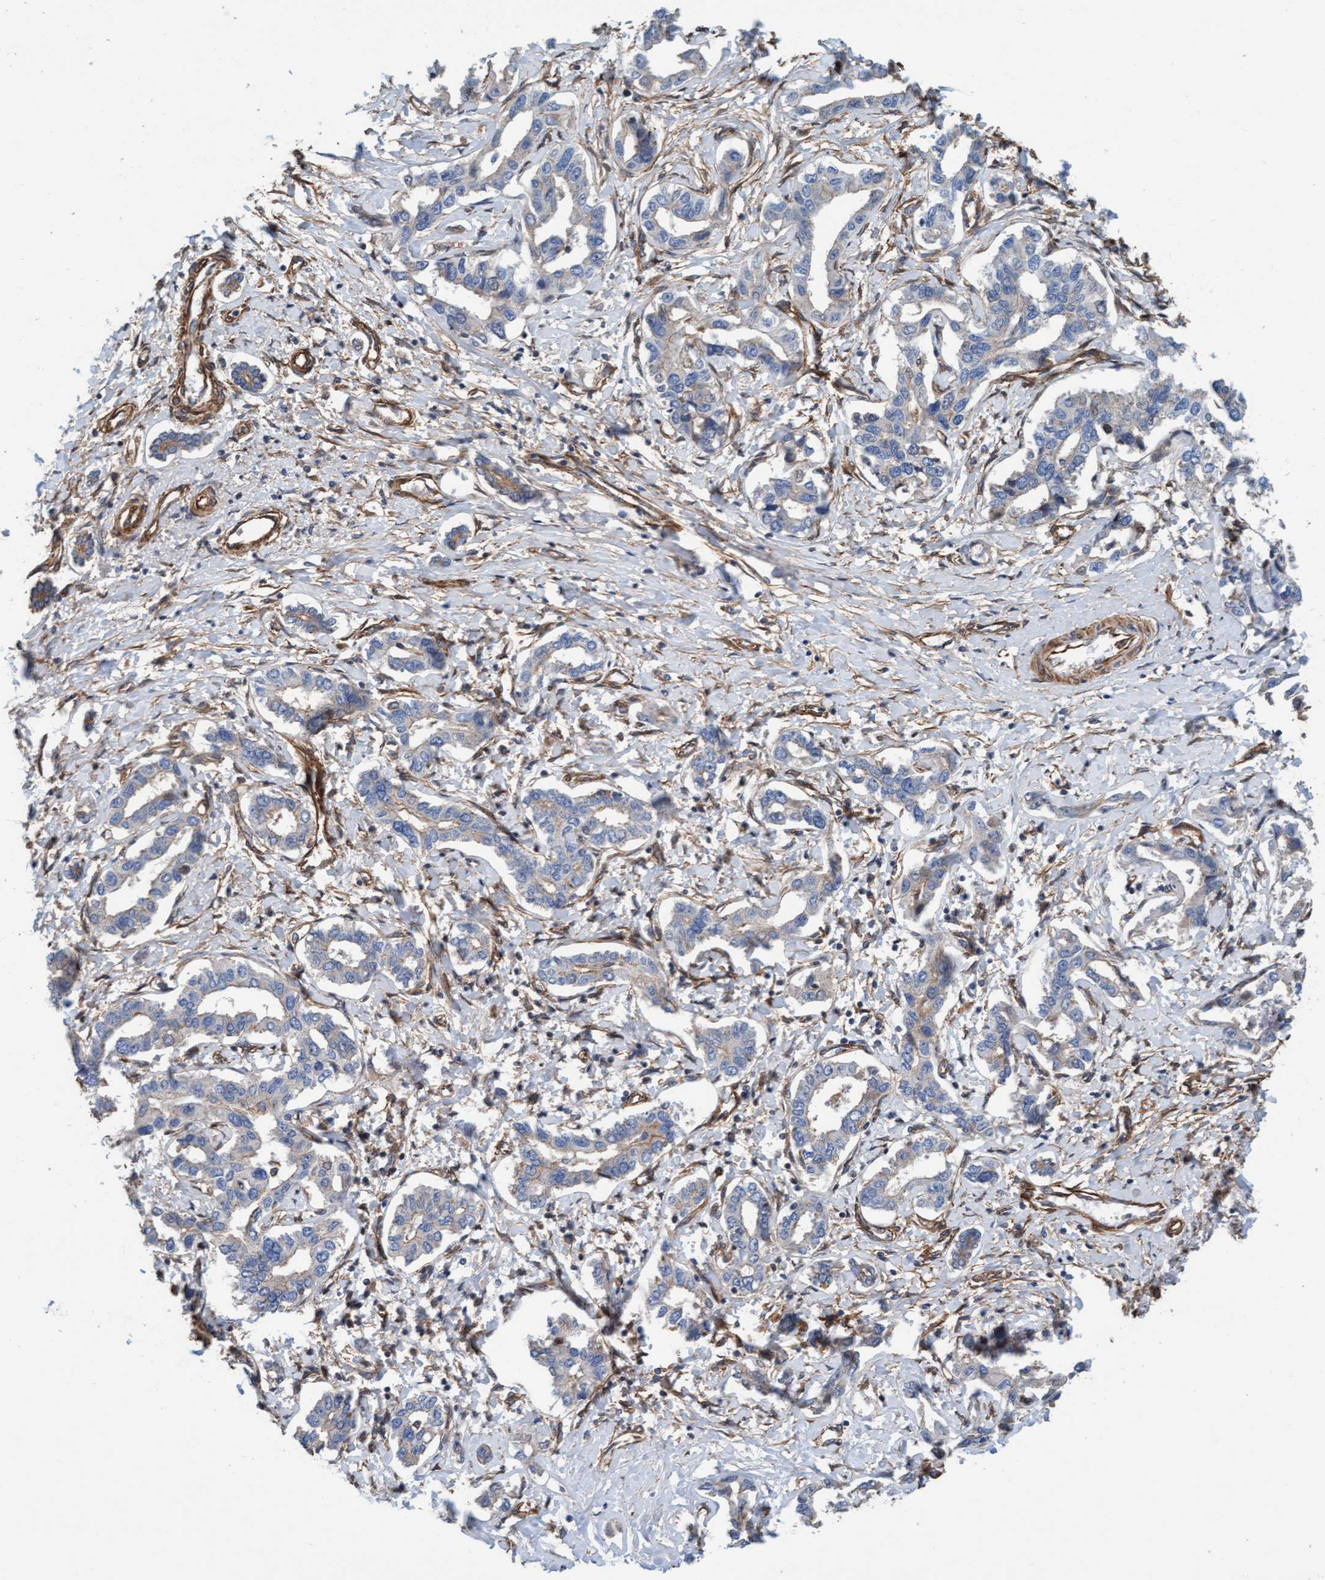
{"staining": {"intensity": "negative", "quantity": "none", "location": "none"}, "tissue": "liver cancer", "cell_type": "Tumor cells", "image_type": "cancer", "snomed": [{"axis": "morphology", "description": "Cholangiocarcinoma"}, {"axis": "topography", "description": "Liver"}], "caption": "Liver cholangiocarcinoma stained for a protein using immunohistochemistry (IHC) demonstrates no staining tumor cells.", "gene": "STXBP4", "patient": {"sex": "male", "age": 59}}